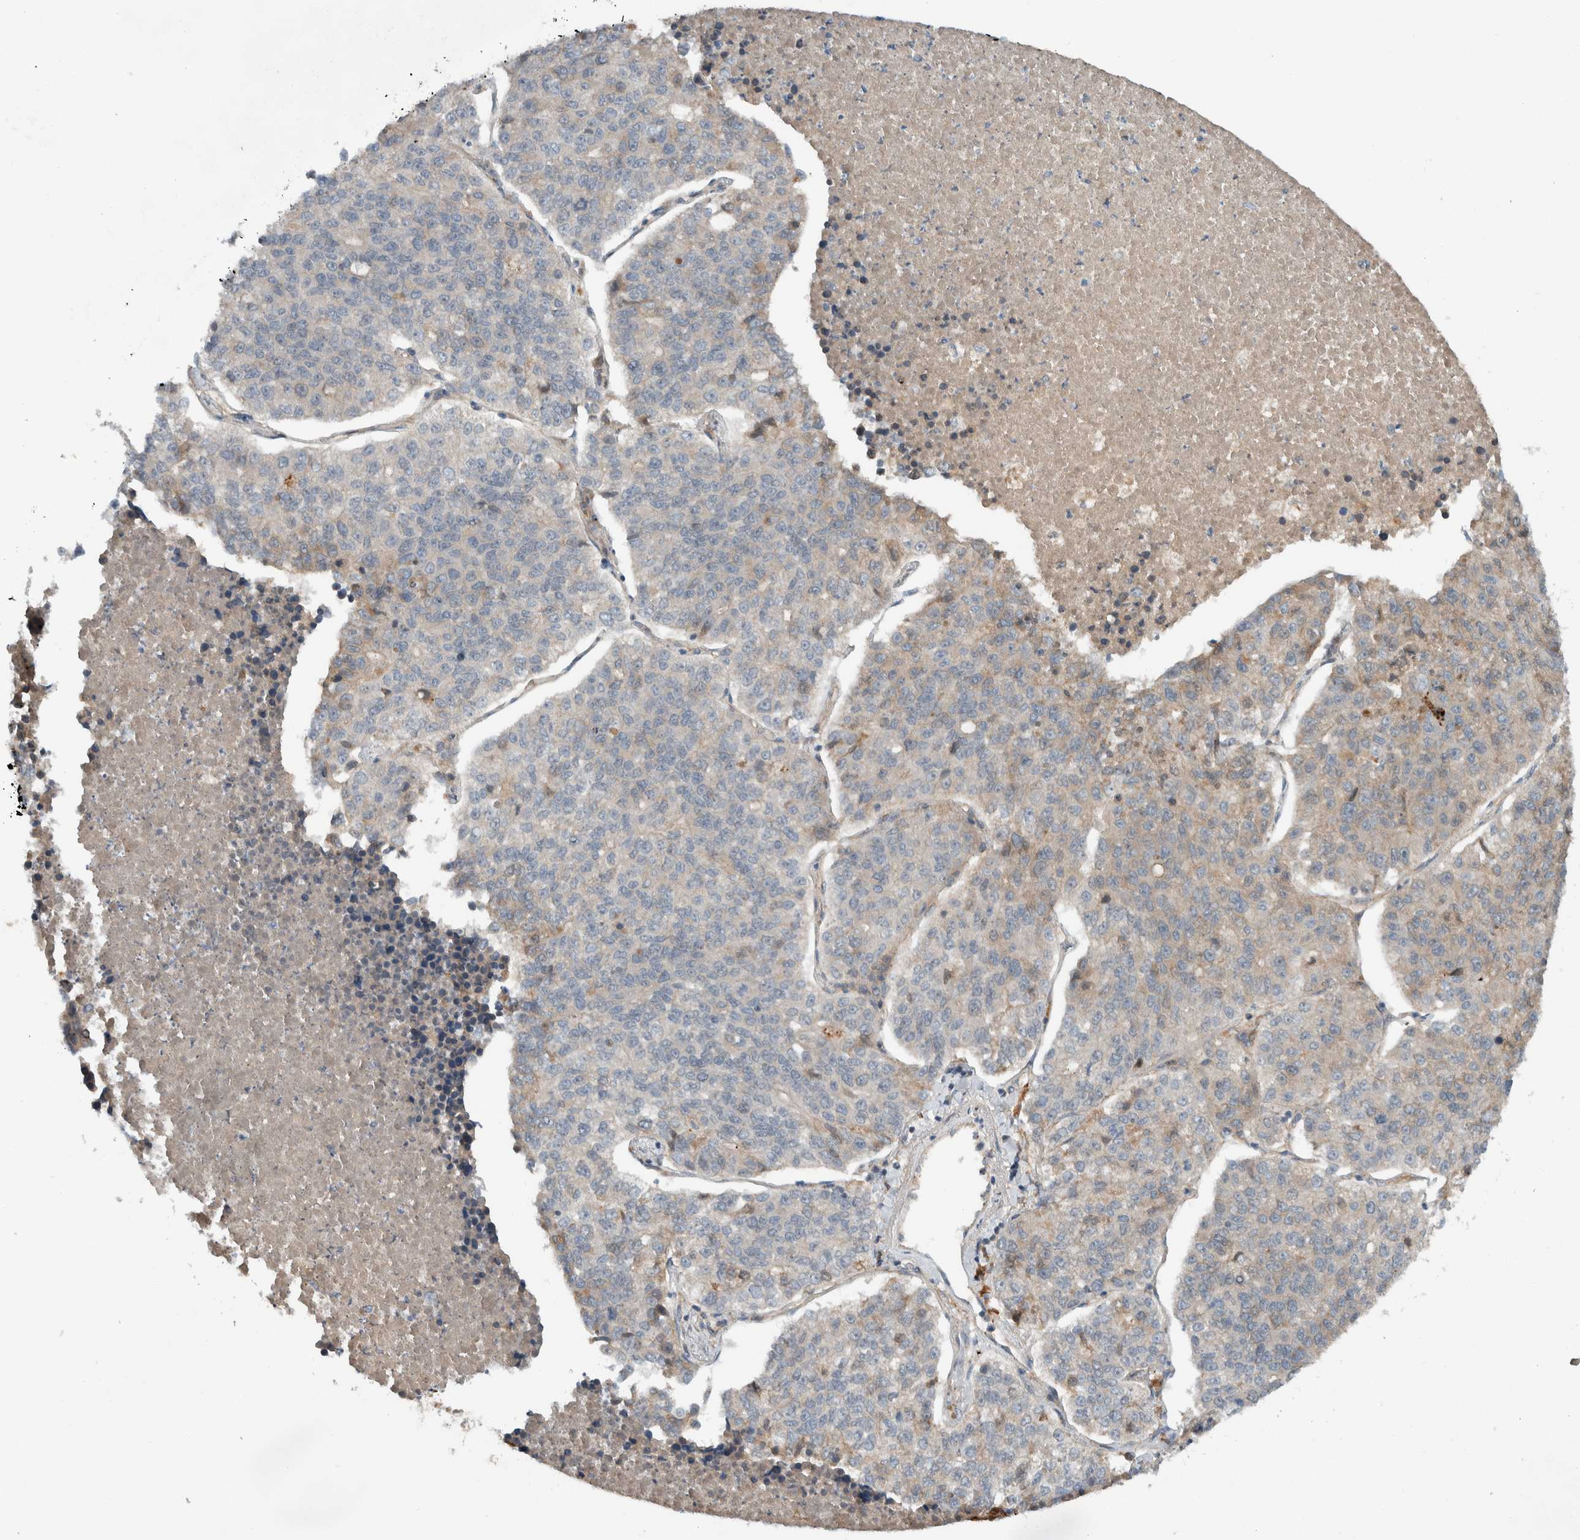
{"staining": {"intensity": "weak", "quantity": "<25%", "location": "cytoplasmic/membranous"}, "tissue": "lung cancer", "cell_type": "Tumor cells", "image_type": "cancer", "snomed": [{"axis": "morphology", "description": "Adenocarcinoma, NOS"}, {"axis": "topography", "description": "Lung"}], "caption": "Tumor cells show no significant protein staining in lung cancer. (DAB (3,3'-diaminobenzidine) IHC, high magnification).", "gene": "ARMC7", "patient": {"sex": "male", "age": 49}}